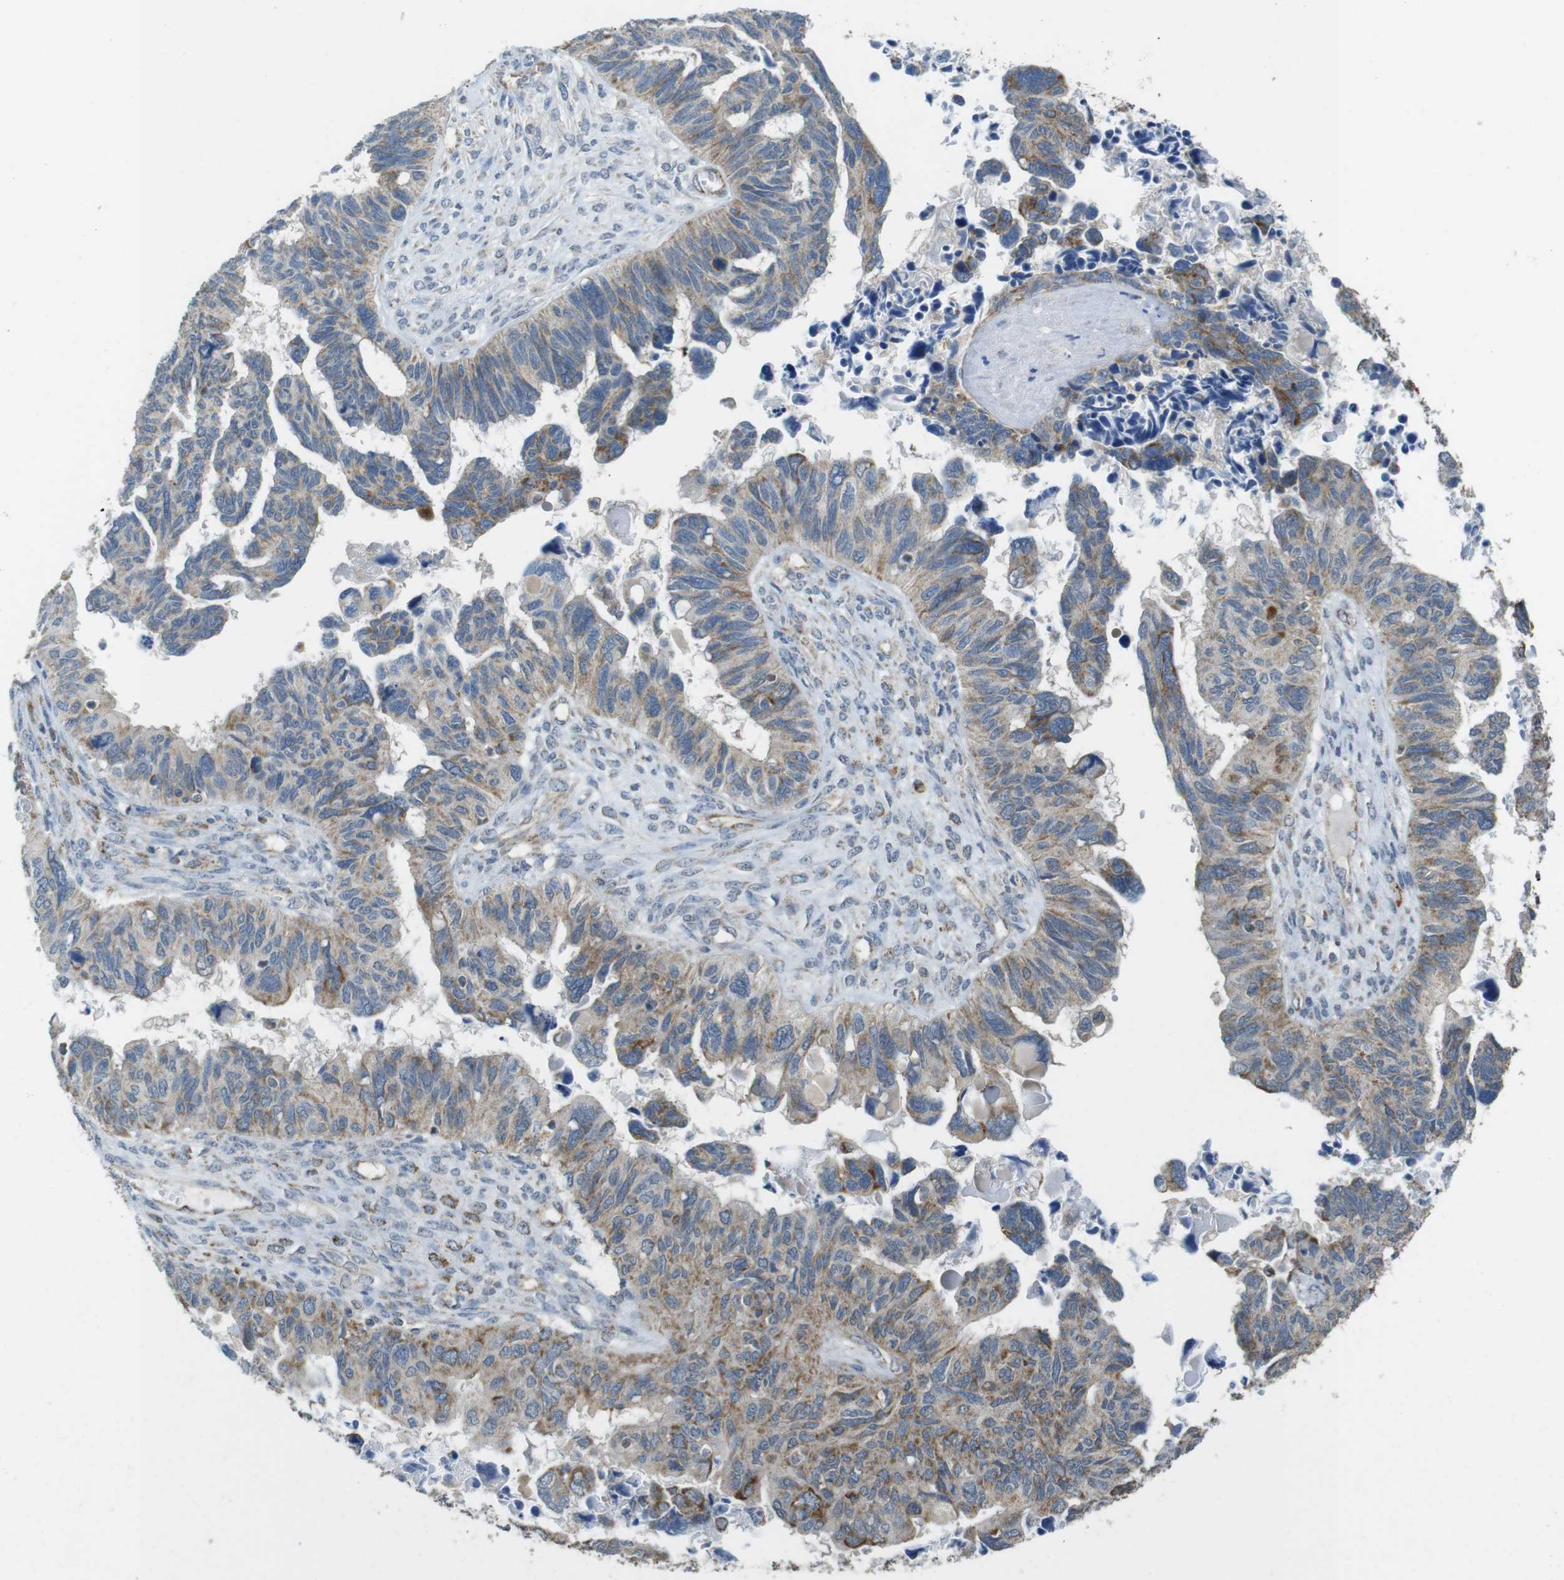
{"staining": {"intensity": "moderate", "quantity": "25%-75%", "location": "cytoplasmic/membranous"}, "tissue": "ovarian cancer", "cell_type": "Tumor cells", "image_type": "cancer", "snomed": [{"axis": "morphology", "description": "Cystadenocarcinoma, serous, NOS"}, {"axis": "topography", "description": "Ovary"}], "caption": "The image reveals staining of serous cystadenocarcinoma (ovarian), revealing moderate cytoplasmic/membranous protein staining (brown color) within tumor cells.", "gene": "CALHM2", "patient": {"sex": "female", "age": 79}}